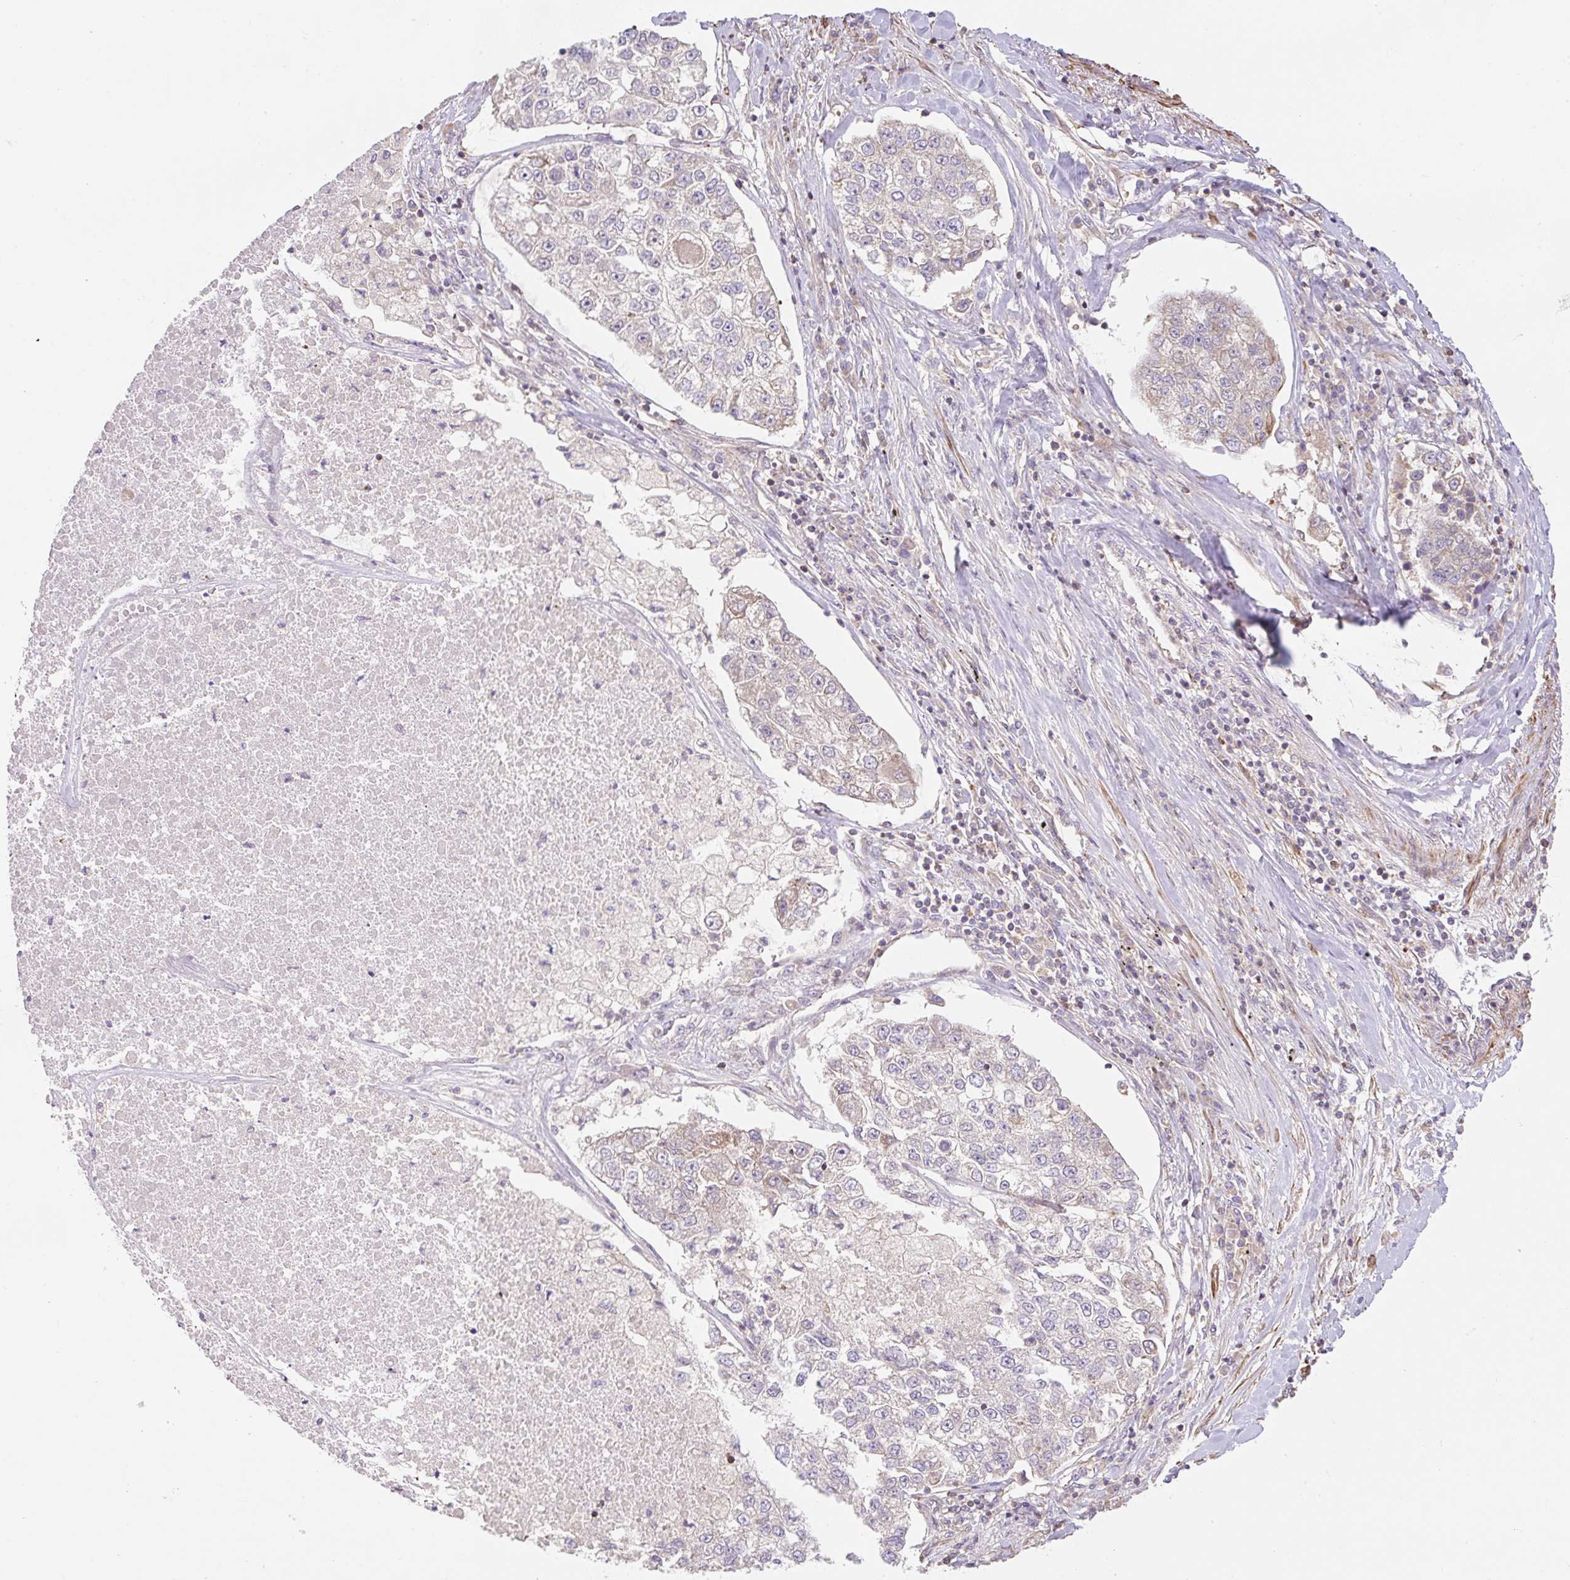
{"staining": {"intensity": "negative", "quantity": "none", "location": "none"}, "tissue": "lung cancer", "cell_type": "Tumor cells", "image_type": "cancer", "snomed": [{"axis": "morphology", "description": "Adenocarcinoma, NOS"}, {"axis": "topography", "description": "Lung"}], "caption": "Tumor cells are negative for protein expression in human lung cancer (adenocarcinoma).", "gene": "EMC10", "patient": {"sex": "male", "age": 49}}